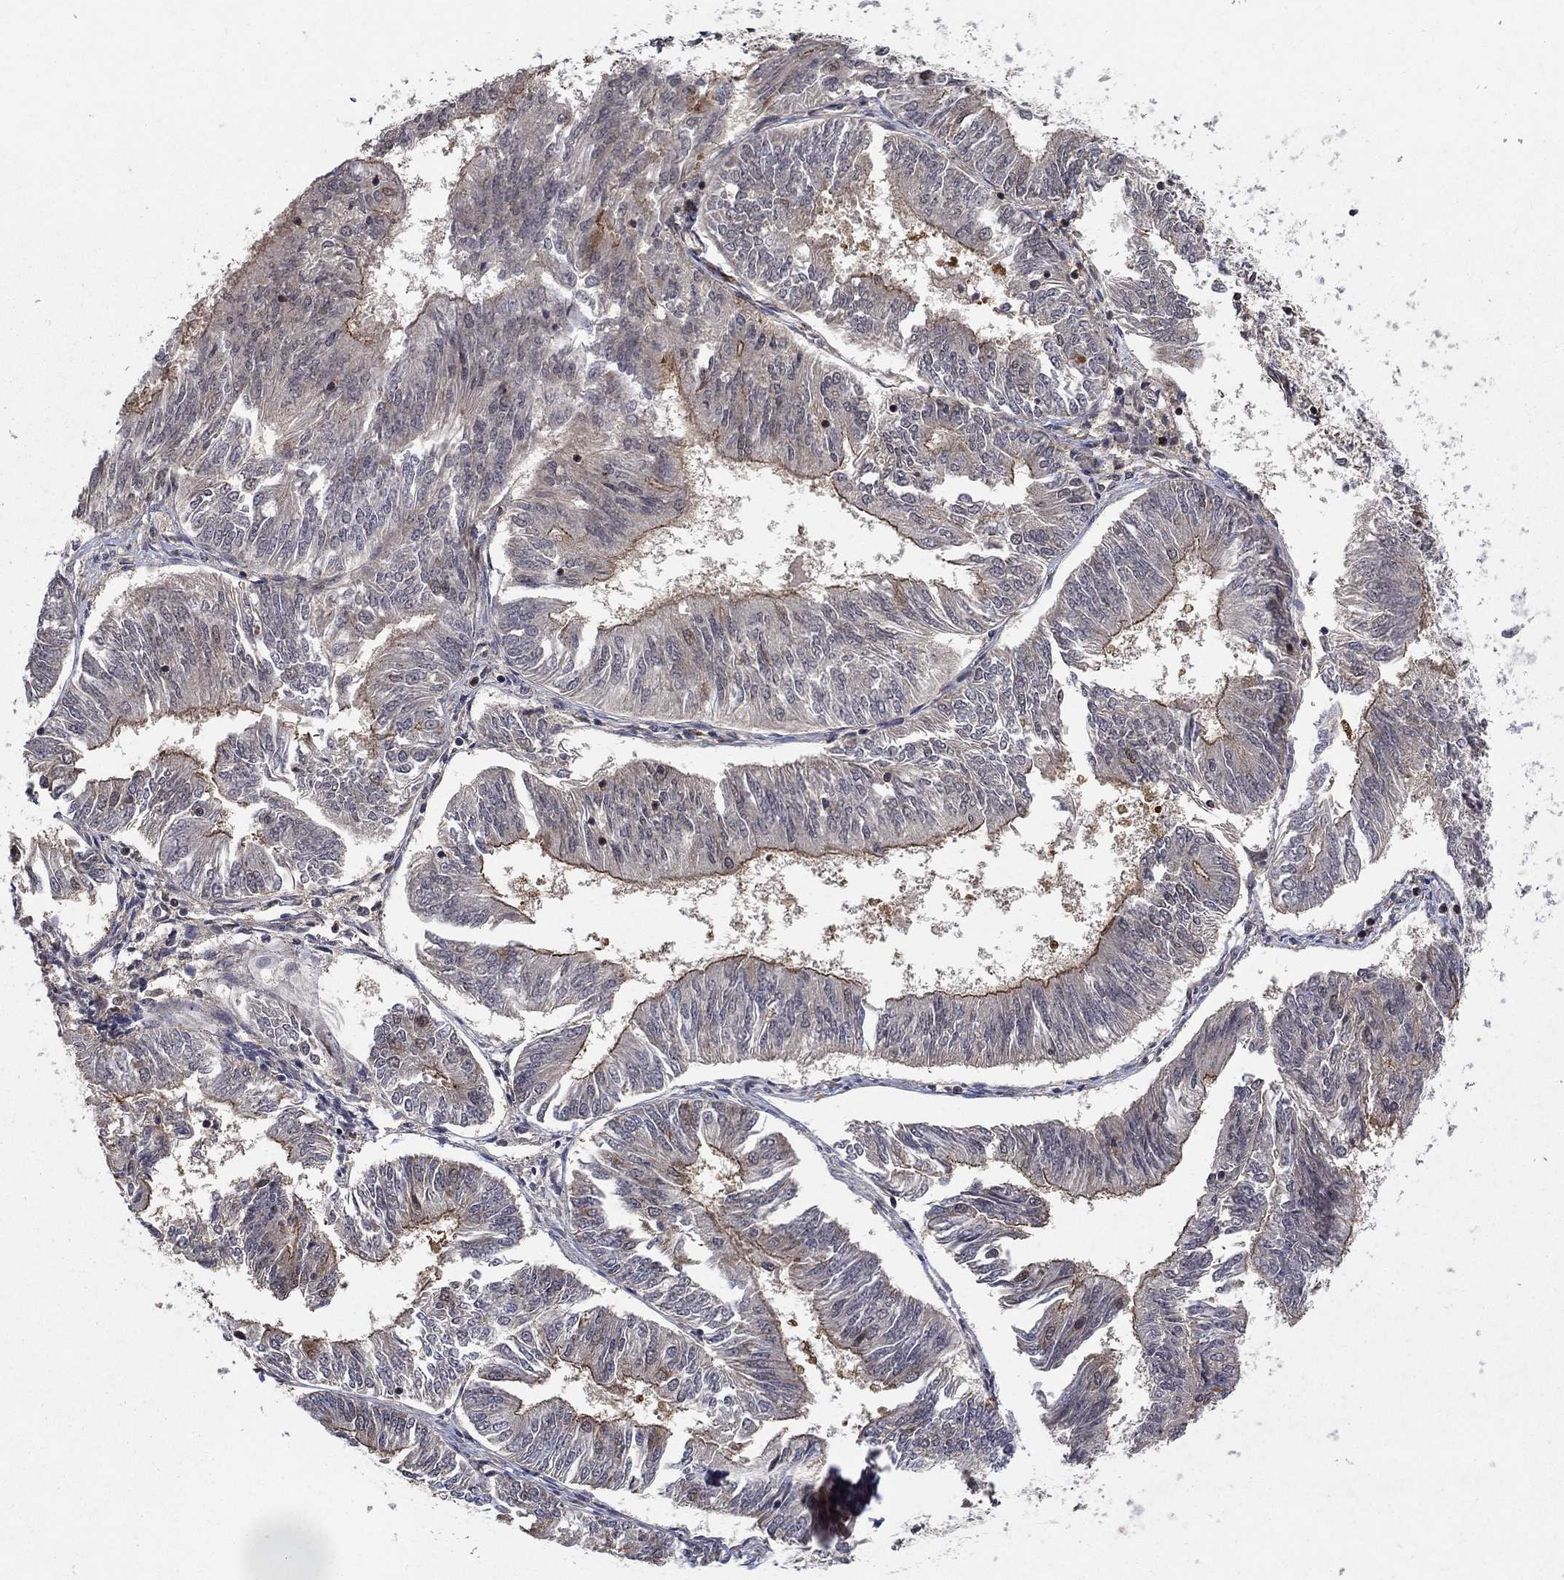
{"staining": {"intensity": "strong", "quantity": "<25%", "location": "cytoplasmic/membranous"}, "tissue": "endometrial cancer", "cell_type": "Tumor cells", "image_type": "cancer", "snomed": [{"axis": "morphology", "description": "Adenocarcinoma, NOS"}, {"axis": "topography", "description": "Endometrium"}], "caption": "Protein expression analysis of human endometrial adenocarcinoma reveals strong cytoplasmic/membranous positivity in approximately <25% of tumor cells.", "gene": "CCDC66", "patient": {"sex": "female", "age": 58}}